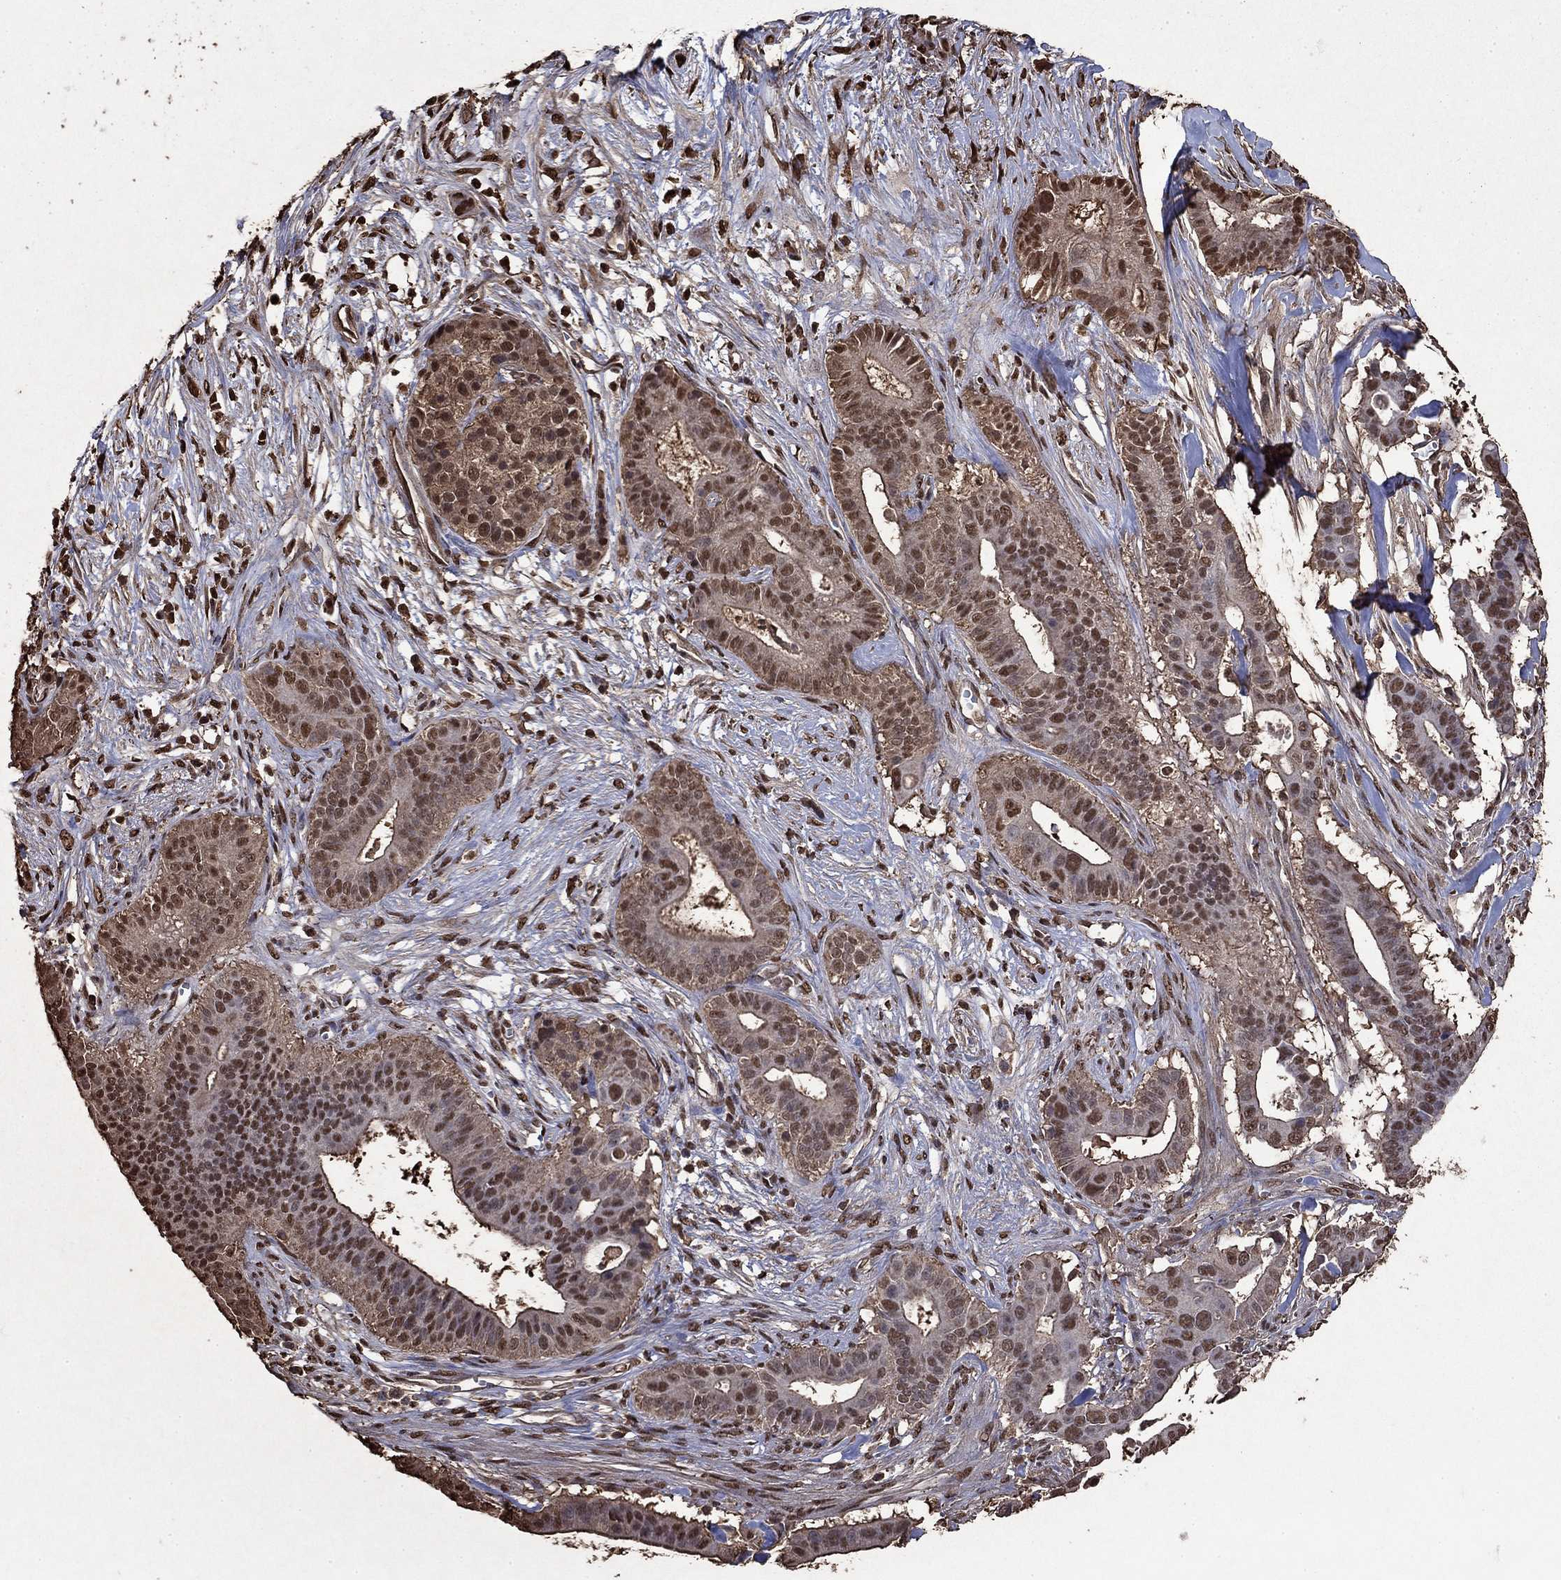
{"staining": {"intensity": "moderate", "quantity": ">75%", "location": "nuclear"}, "tissue": "pancreatic cancer", "cell_type": "Tumor cells", "image_type": "cancer", "snomed": [{"axis": "morphology", "description": "Adenocarcinoma, NOS"}, {"axis": "topography", "description": "Pancreas"}], "caption": "A brown stain labels moderate nuclear positivity of a protein in pancreatic adenocarcinoma tumor cells.", "gene": "GAPDH", "patient": {"sex": "male", "age": 61}}